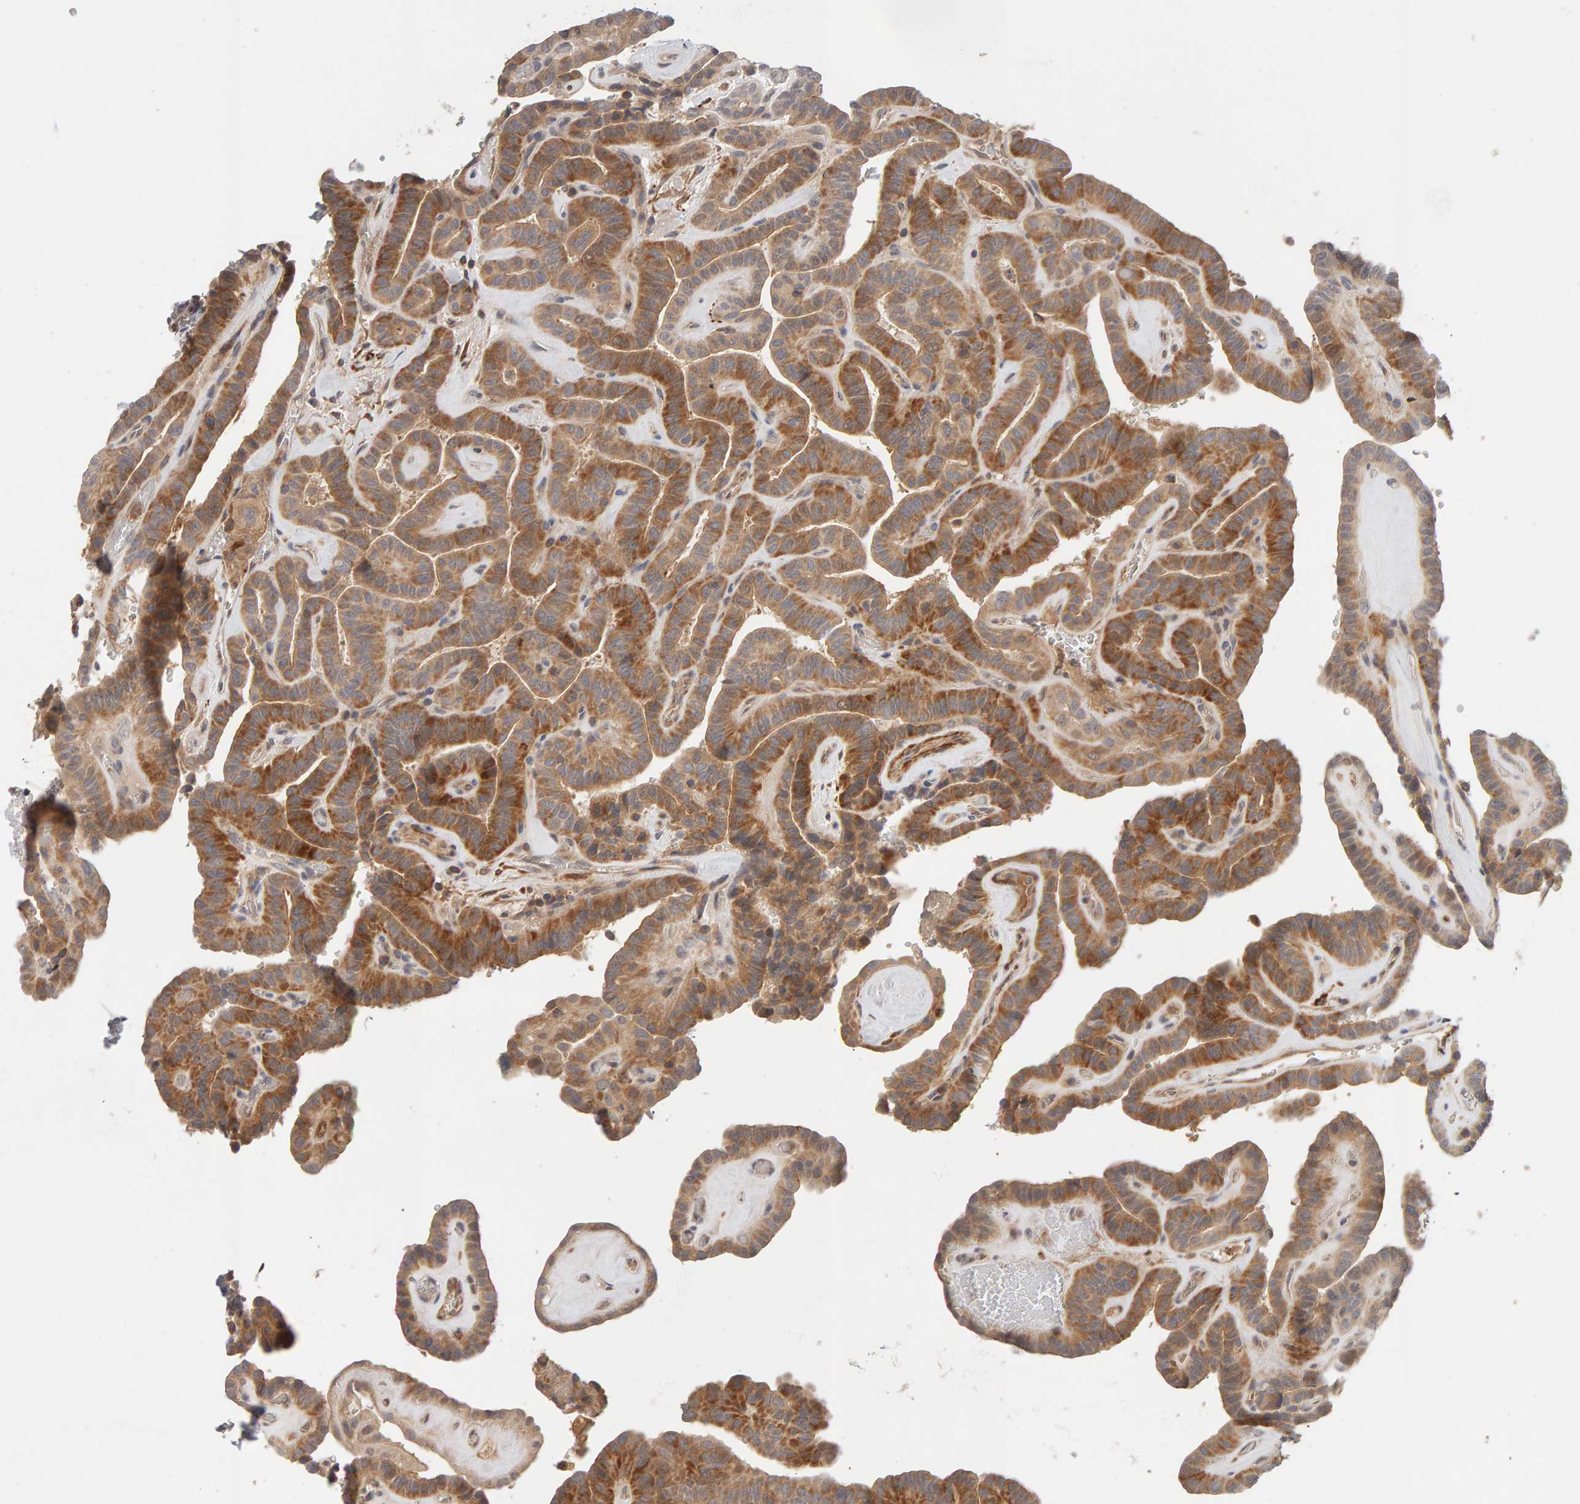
{"staining": {"intensity": "moderate", "quantity": "25%-75%", "location": "cytoplasmic/membranous"}, "tissue": "thyroid cancer", "cell_type": "Tumor cells", "image_type": "cancer", "snomed": [{"axis": "morphology", "description": "Papillary adenocarcinoma, NOS"}, {"axis": "topography", "description": "Thyroid gland"}], "caption": "Thyroid papillary adenocarcinoma stained with a brown dye shows moderate cytoplasmic/membranous positive staining in approximately 25%-75% of tumor cells.", "gene": "NUDCD1", "patient": {"sex": "male", "age": 77}}